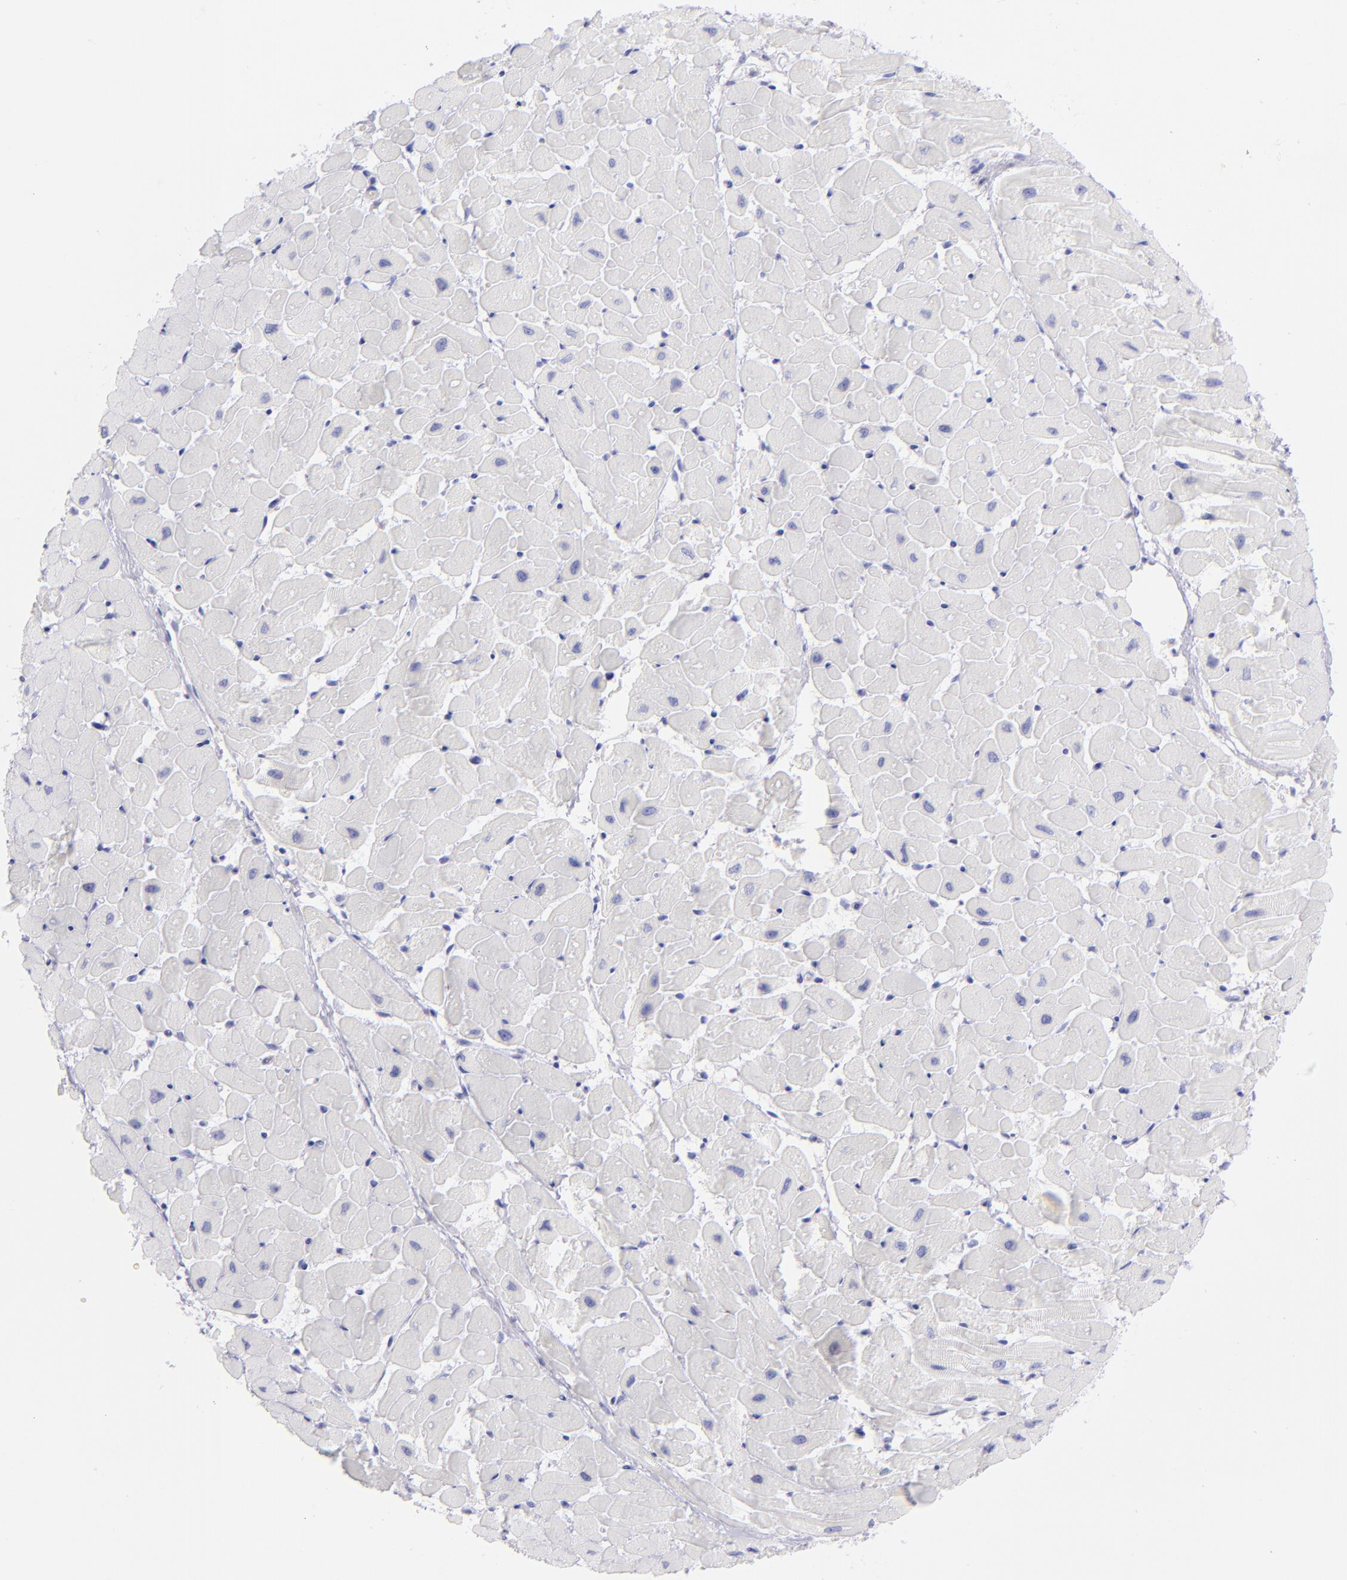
{"staining": {"intensity": "negative", "quantity": "none", "location": "none"}, "tissue": "heart muscle", "cell_type": "Cardiomyocytes", "image_type": "normal", "snomed": [{"axis": "morphology", "description": "Normal tissue, NOS"}, {"axis": "topography", "description": "Heart"}], "caption": "Immunohistochemical staining of normal human heart muscle shows no significant staining in cardiomyocytes. (DAB IHC visualized using brightfield microscopy, high magnification).", "gene": "CD72", "patient": {"sex": "female", "age": 19}}